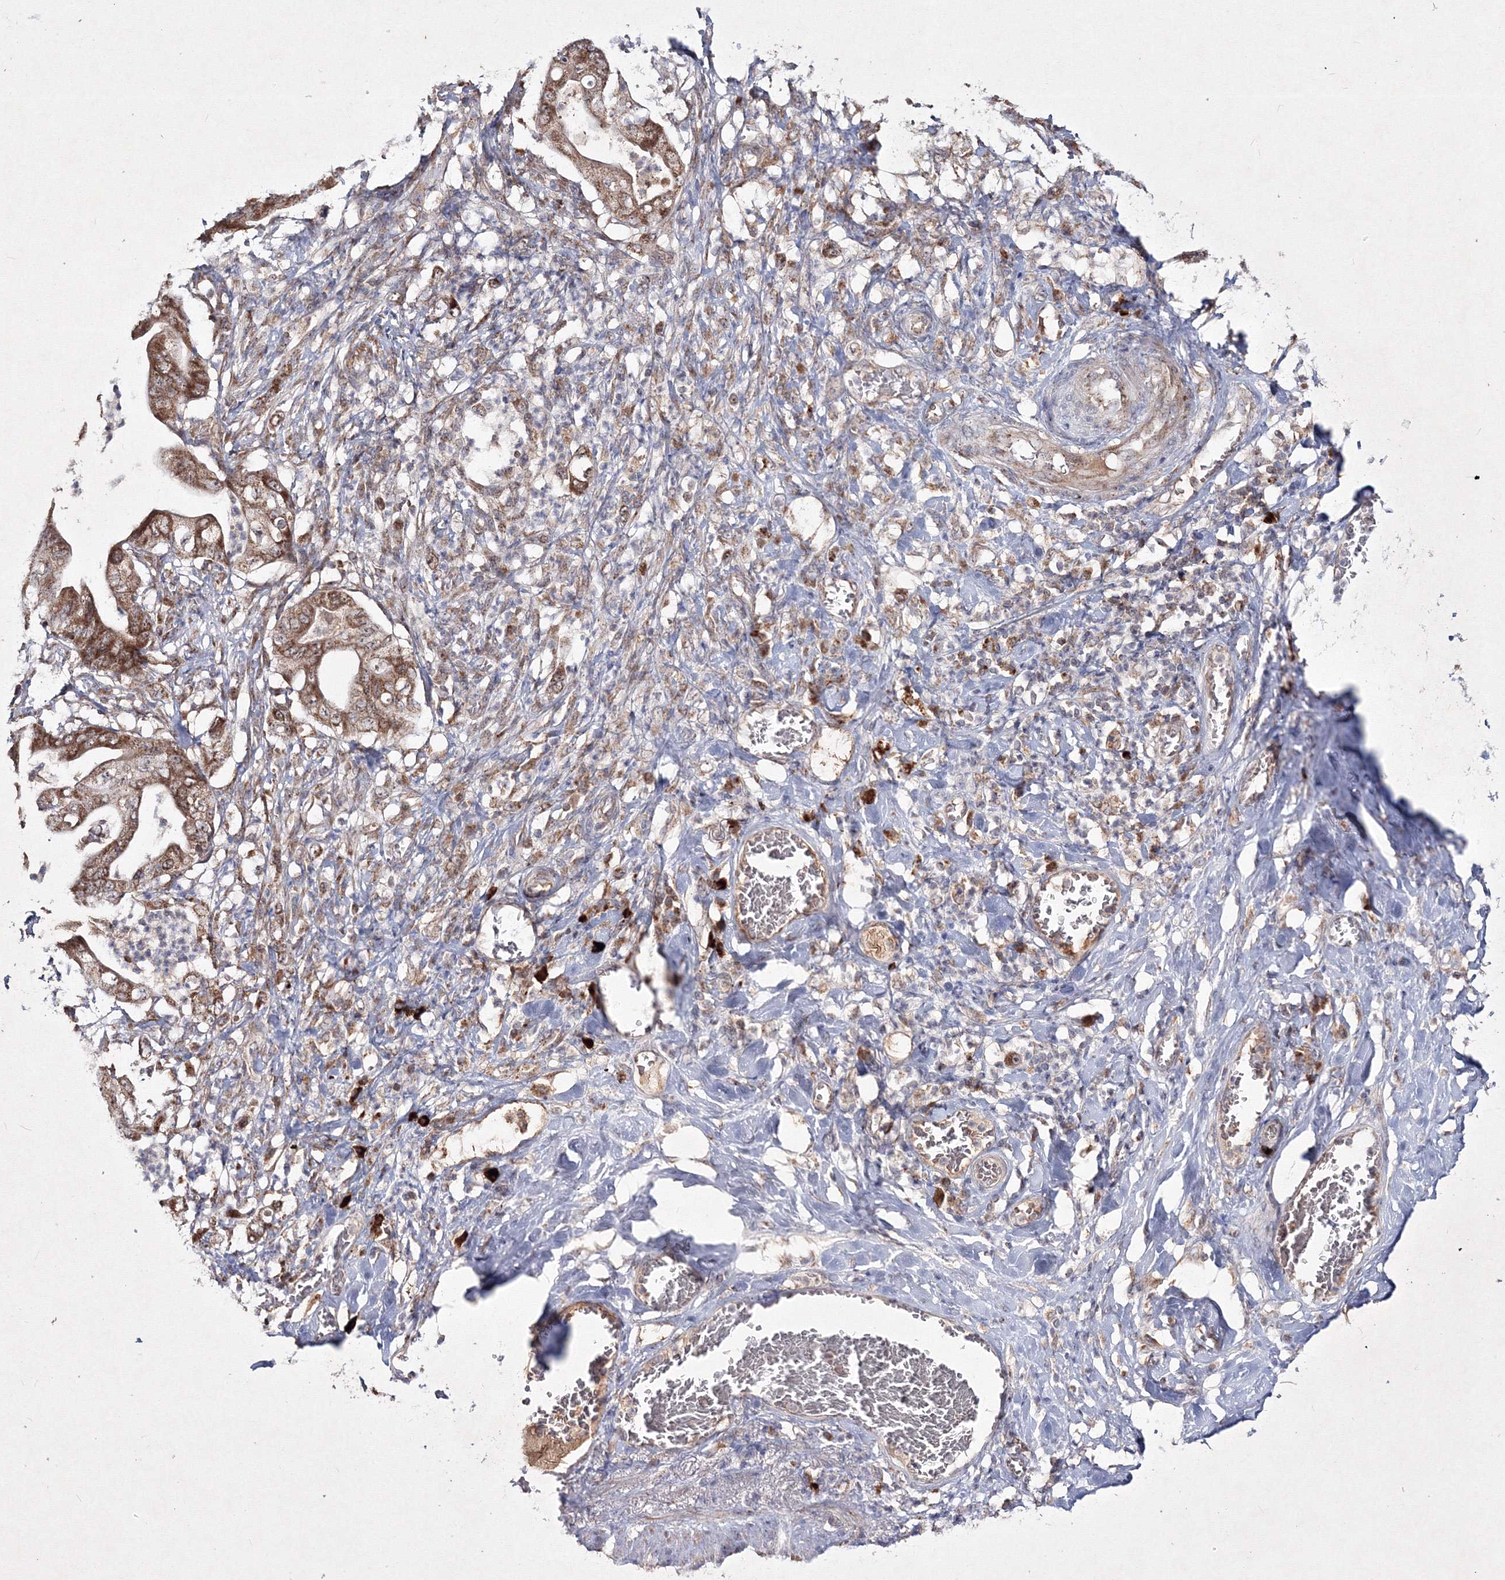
{"staining": {"intensity": "moderate", "quantity": ">75%", "location": "cytoplasmic/membranous"}, "tissue": "stomach cancer", "cell_type": "Tumor cells", "image_type": "cancer", "snomed": [{"axis": "morphology", "description": "Adenocarcinoma, NOS"}, {"axis": "topography", "description": "Stomach"}], "caption": "Tumor cells display medium levels of moderate cytoplasmic/membranous staining in approximately >75% of cells in human stomach cancer (adenocarcinoma).", "gene": "PEX13", "patient": {"sex": "female", "age": 73}}